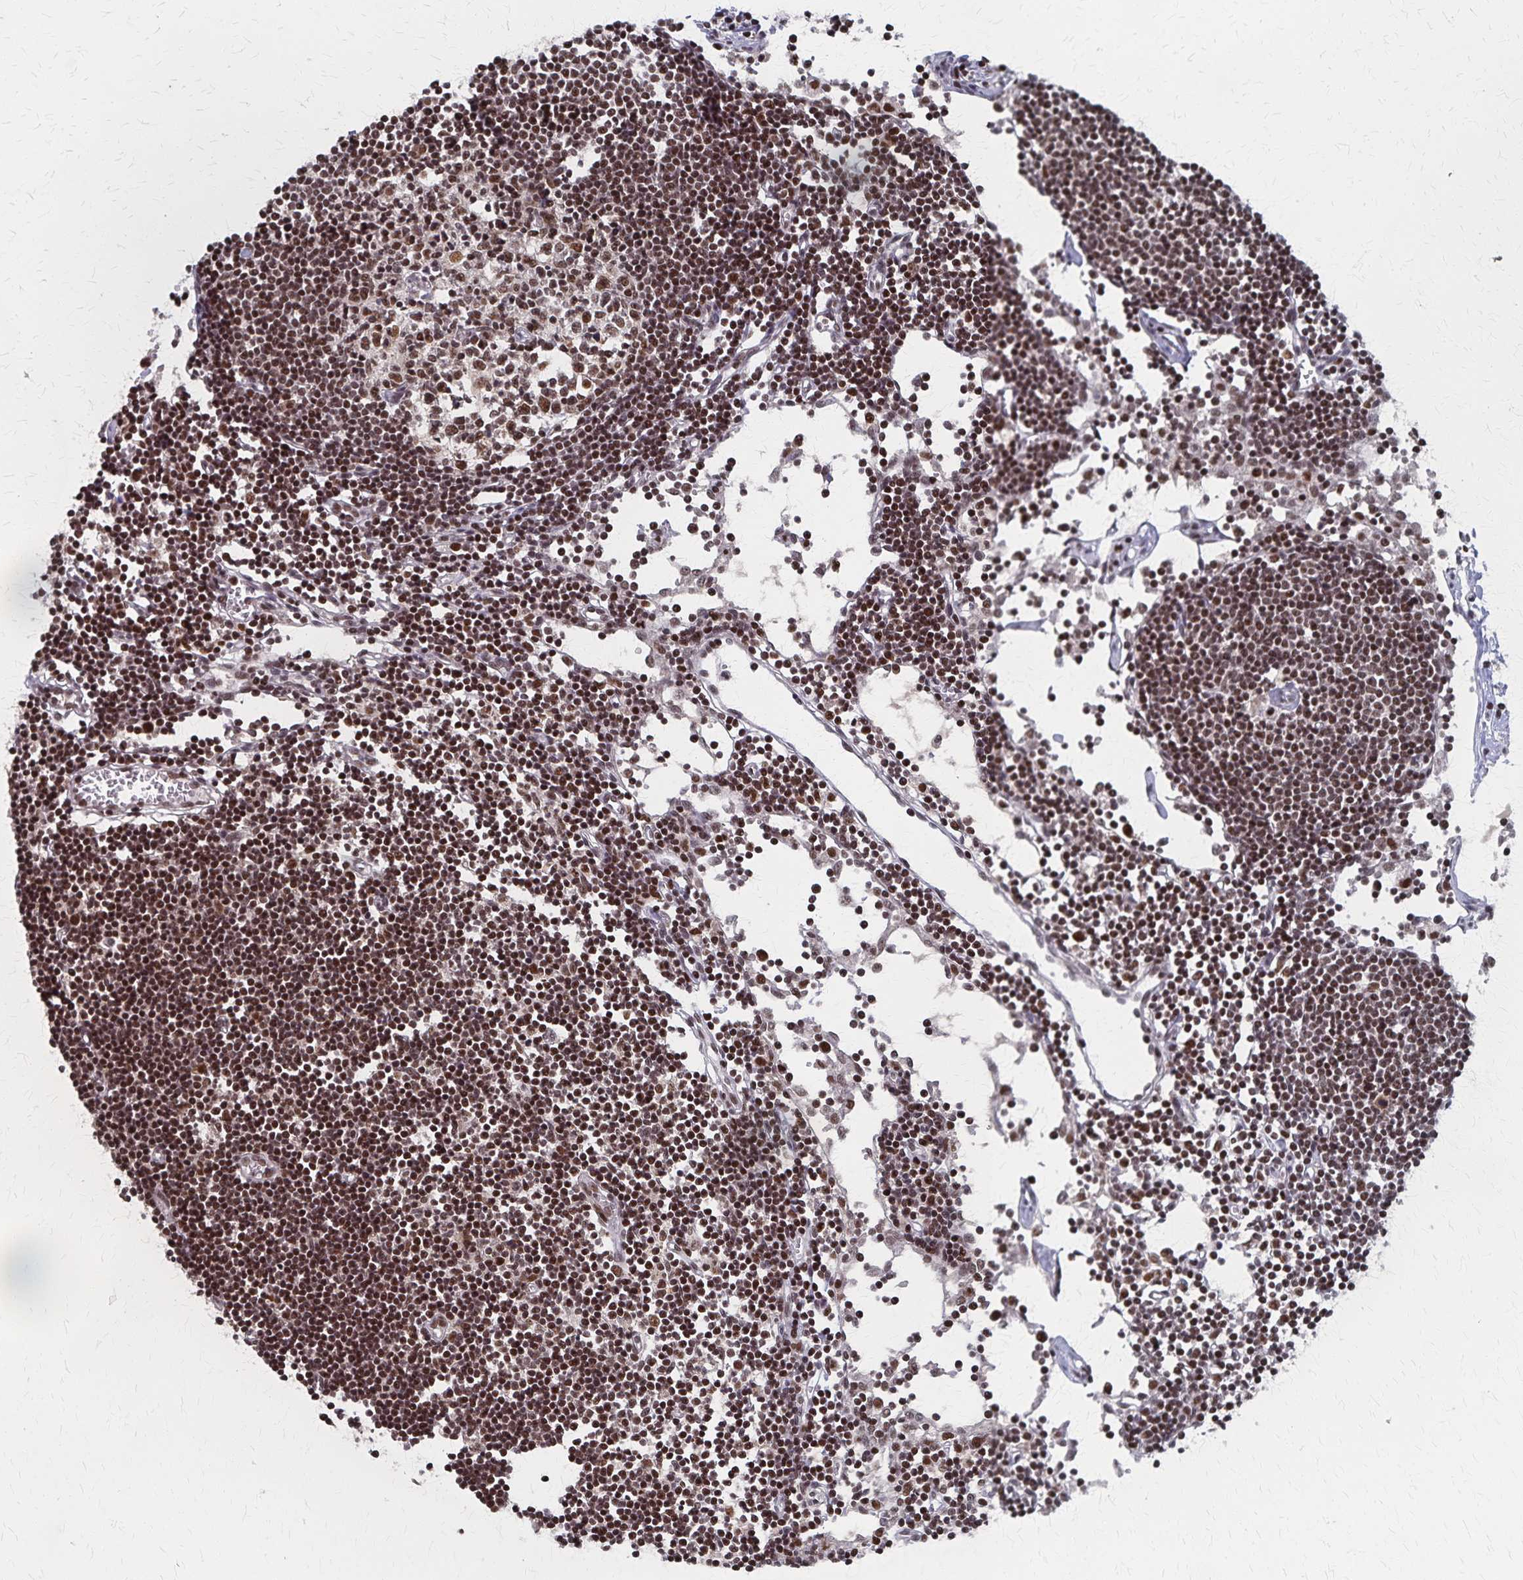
{"staining": {"intensity": "moderate", "quantity": ">75%", "location": "nuclear"}, "tissue": "lymph node", "cell_type": "Germinal center cells", "image_type": "normal", "snomed": [{"axis": "morphology", "description": "Normal tissue, NOS"}, {"axis": "topography", "description": "Lymph node"}], "caption": "Germinal center cells exhibit medium levels of moderate nuclear expression in approximately >75% of cells in unremarkable lymph node. (Stains: DAB (3,3'-diaminobenzidine) in brown, nuclei in blue, Microscopy: brightfield microscopy at high magnification).", "gene": "GTF2B", "patient": {"sex": "female", "age": 65}}